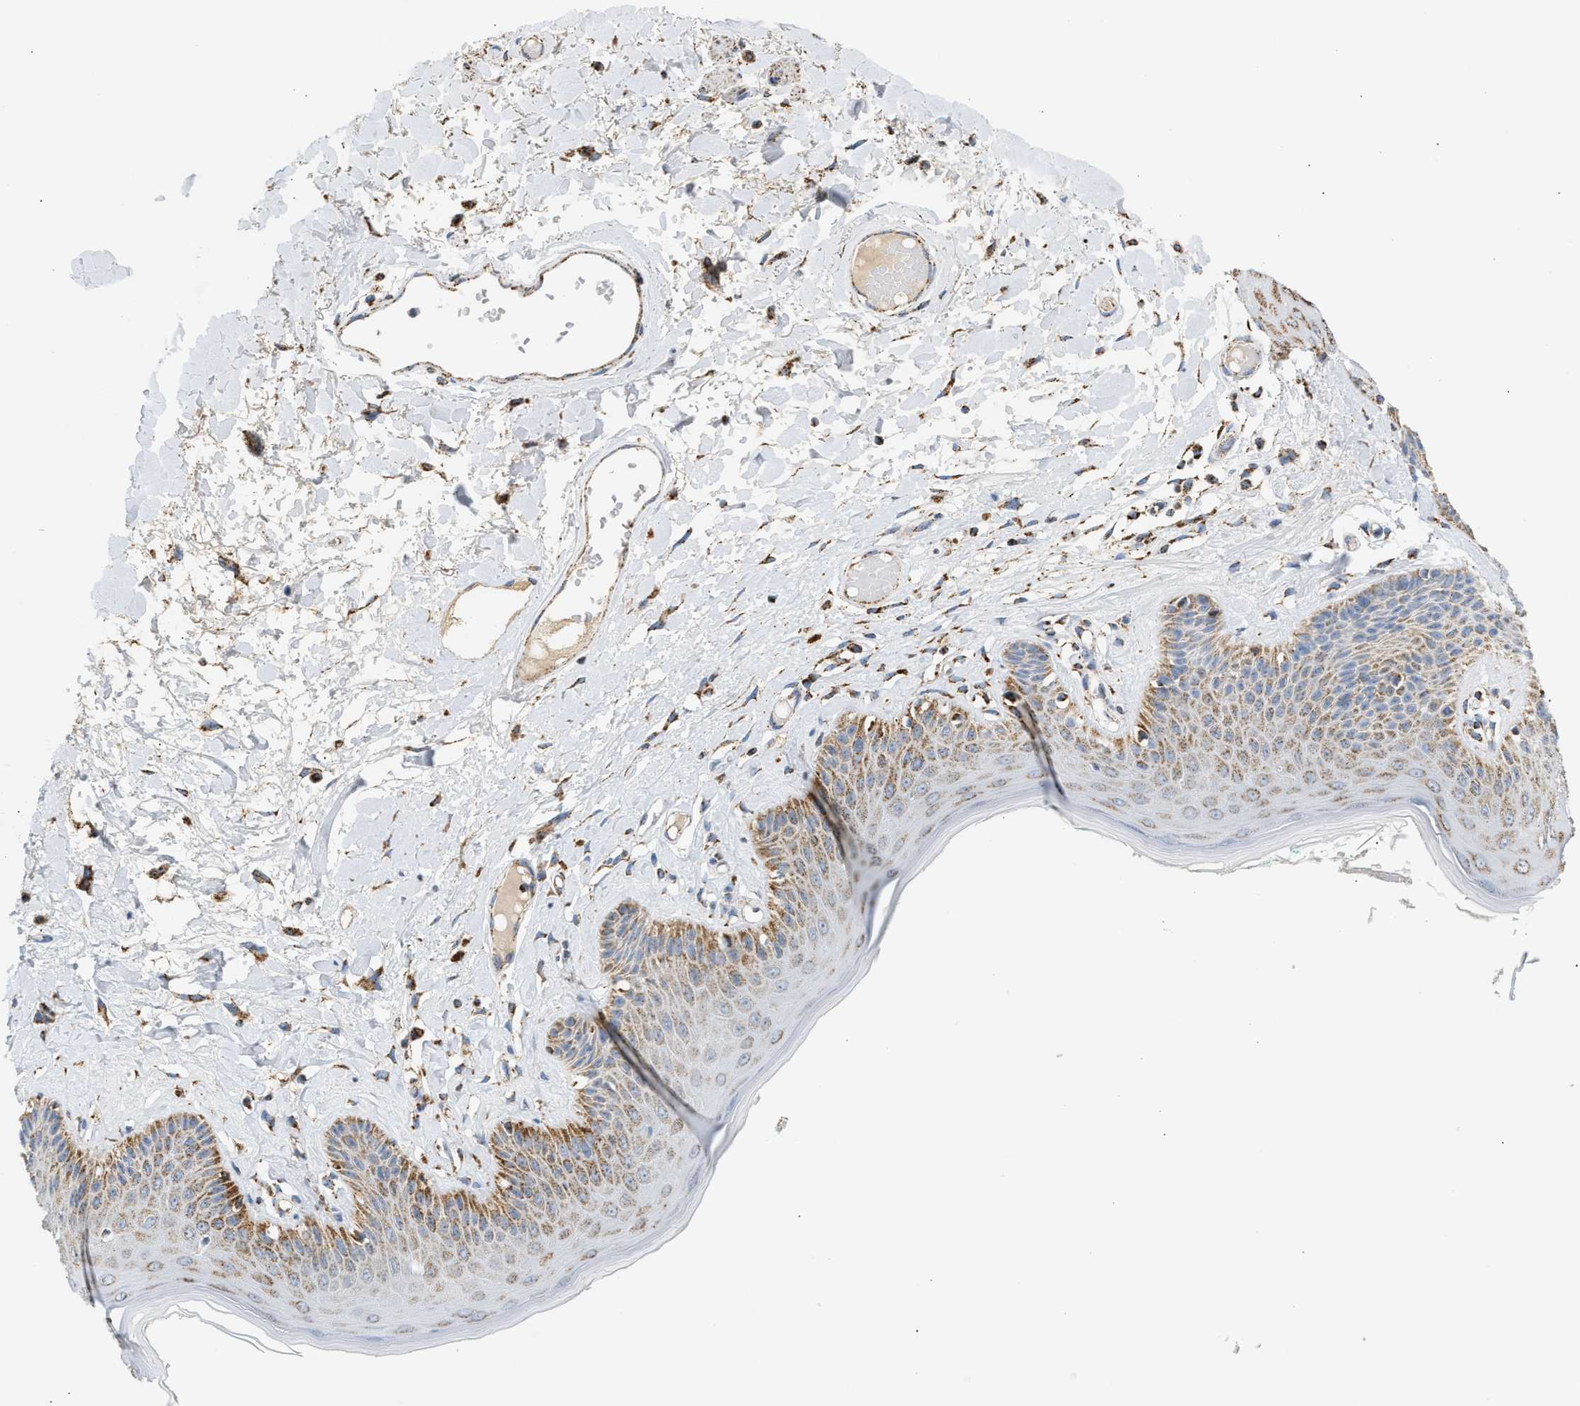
{"staining": {"intensity": "strong", "quantity": ">75%", "location": "cytoplasmic/membranous"}, "tissue": "skin", "cell_type": "Epidermal cells", "image_type": "normal", "snomed": [{"axis": "morphology", "description": "Normal tissue, NOS"}, {"axis": "topography", "description": "Vulva"}], "caption": "DAB immunohistochemical staining of unremarkable human skin reveals strong cytoplasmic/membranous protein expression in approximately >75% of epidermal cells.", "gene": "OGDH", "patient": {"sex": "female", "age": 73}}